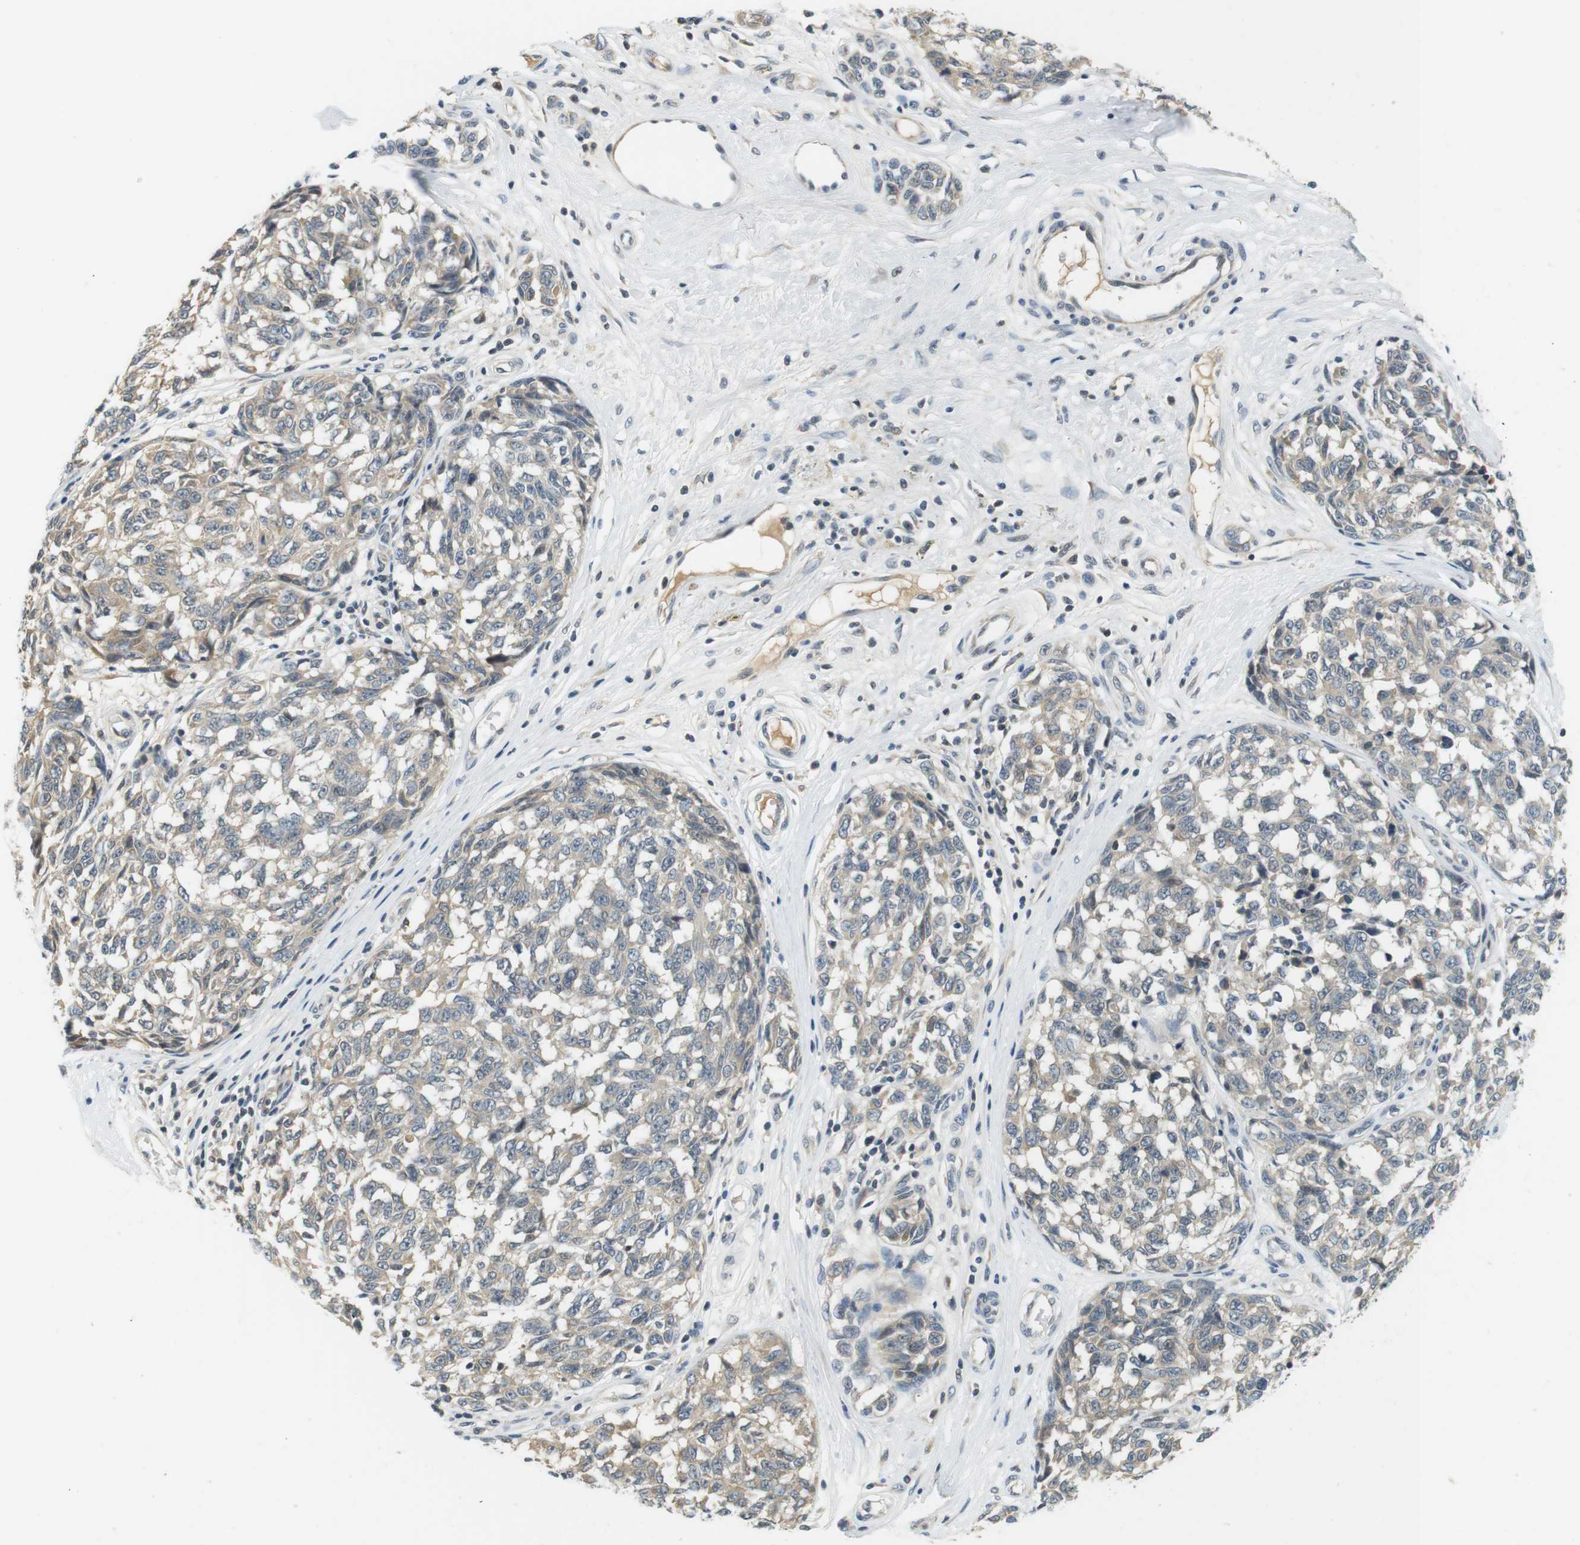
{"staining": {"intensity": "negative", "quantity": "none", "location": "none"}, "tissue": "melanoma", "cell_type": "Tumor cells", "image_type": "cancer", "snomed": [{"axis": "morphology", "description": "Malignant melanoma, NOS"}, {"axis": "topography", "description": "Skin"}], "caption": "Human malignant melanoma stained for a protein using immunohistochemistry reveals no positivity in tumor cells.", "gene": "WNT7A", "patient": {"sex": "female", "age": 64}}